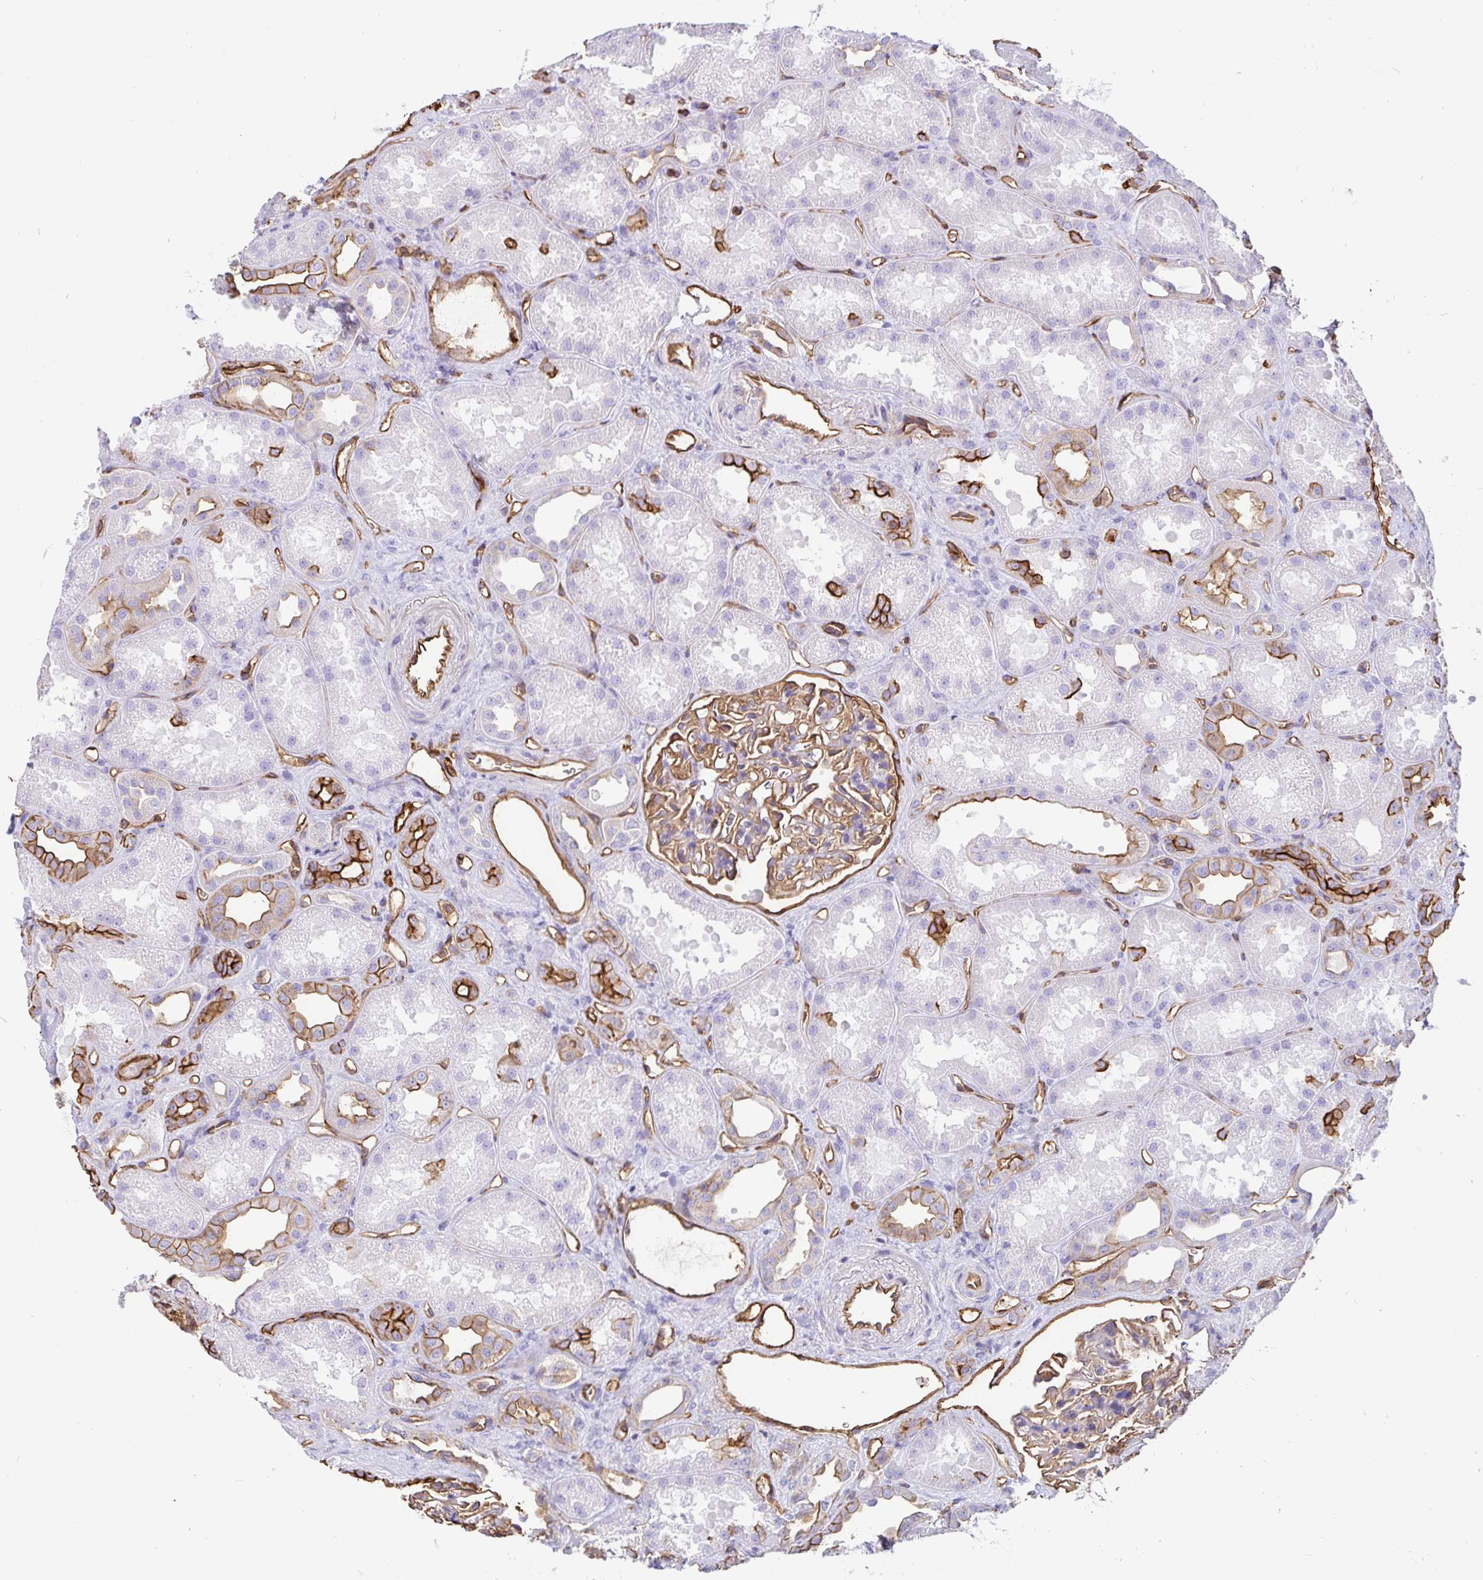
{"staining": {"intensity": "moderate", "quantity": ">75%", "location": "cytoplasmic/membranous"}, "tissue": "kidney", "cell_type": "Cells in glomeruli", "image_type": "normal", "snomed": [{"axis": "morphology", "description": "Normal tissue, NOS"}, {"axis": "topography", "description": "Kidney"}], "caption": "Immunohistochemical staining of normal kidney demonstrates moderate cytoplasmic/membranous protein positivity in approximately >75% of cells in glomeruli. Using DAB (3,3'-diaminobenzidine) (brown) and hematoxylin (blue) stains, captured at high magnification using brightfield microscopy.", "gene": "ANXA2", "patient": {"sex": "male", "age": 61}}